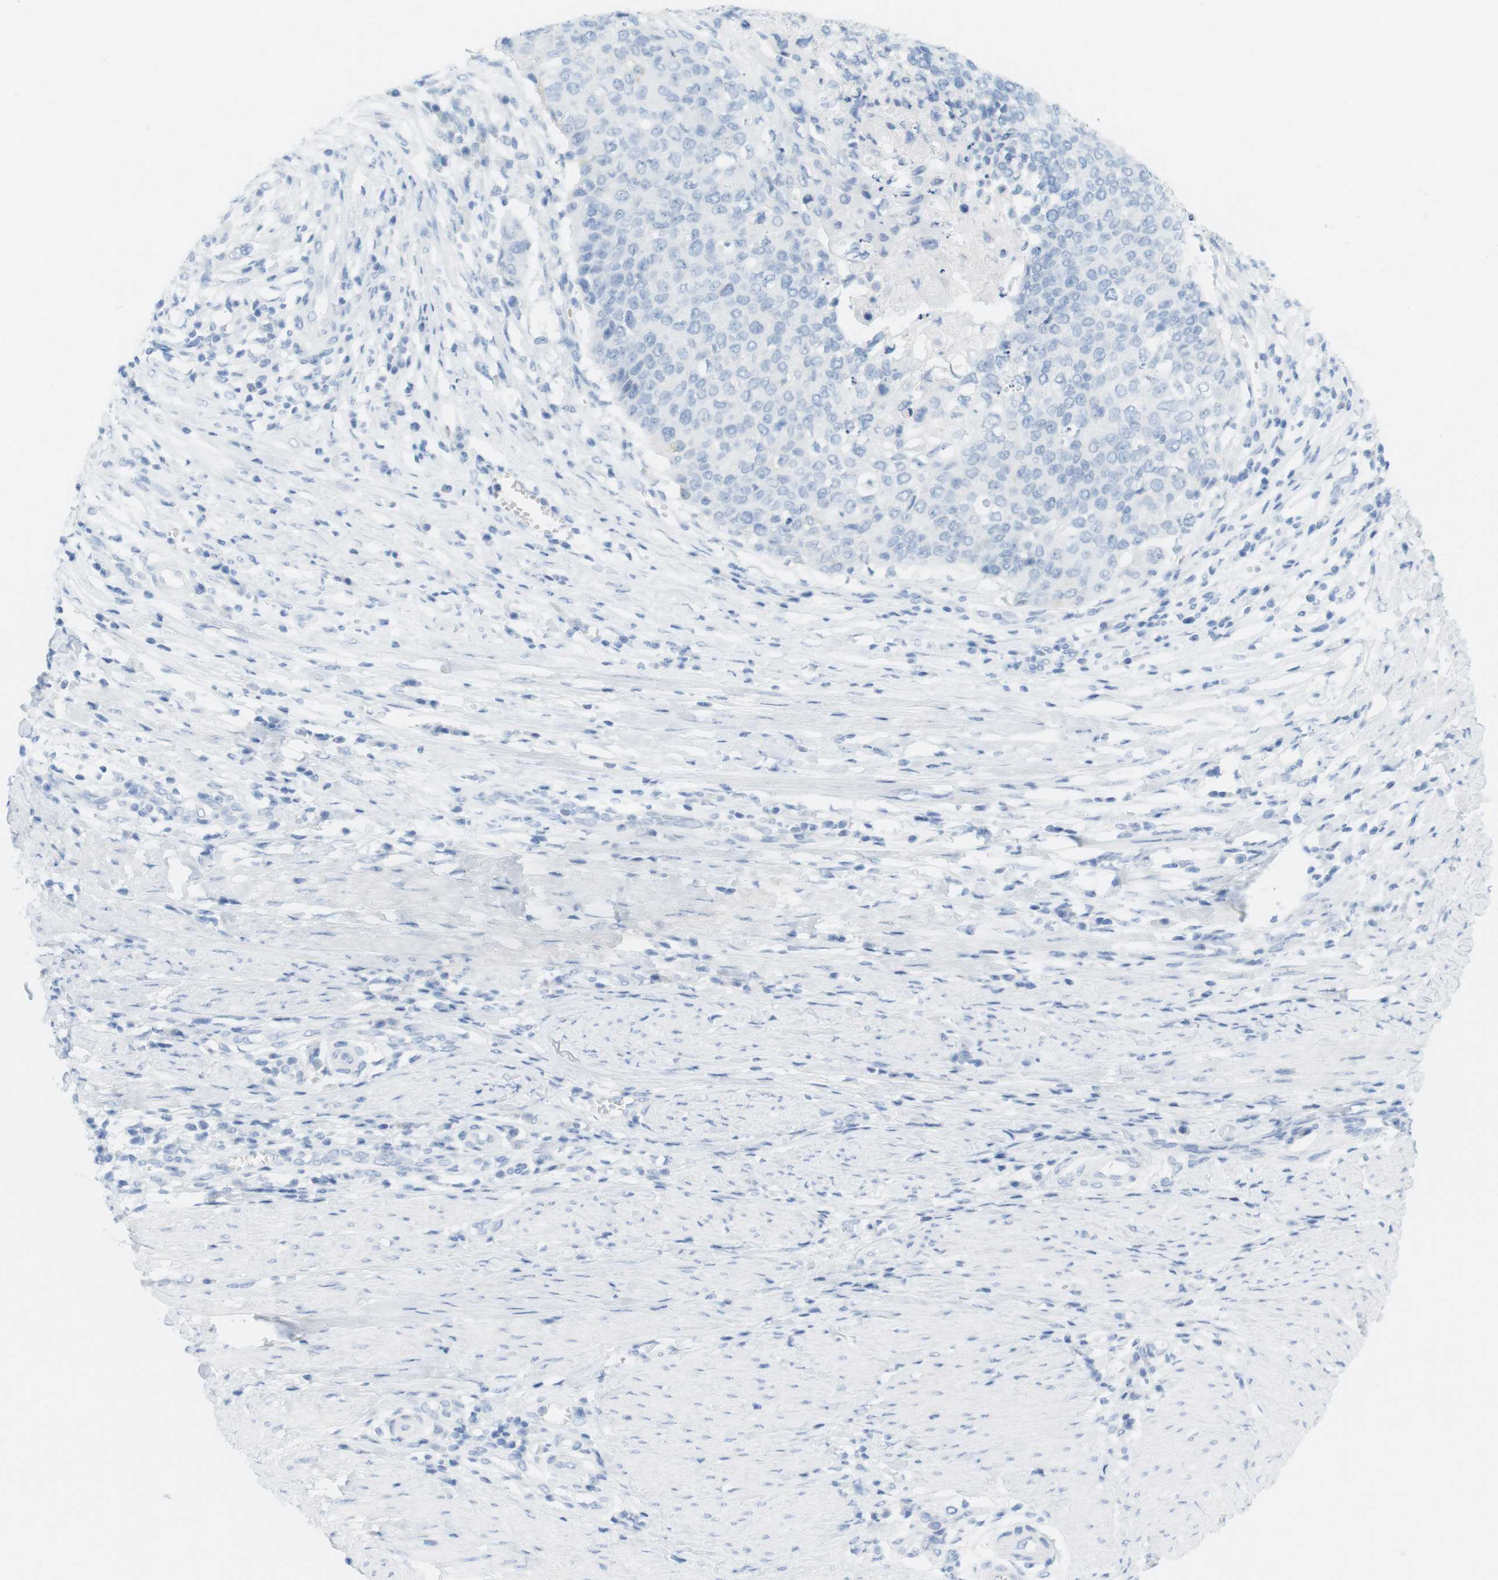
{"staining": {"intensity": "negative", "quantity": "none", "location": "none"}, "tissue": "cervical cancer", "cell_type": "Tumor cells", "image_type": "cancer", "snomed": [{"axis": "morphology", "description": "Squamous cell carcinoma, NOS"}, {"axis": "topography", "description": "Cervix"}], "caption": "Human cervical squamous cell carcinoma stained for a protein using immunohistochemistry displays no staining in tumor cells.", "gene": "TNNT2", "patient": {"sex": "female", "age": 39}}